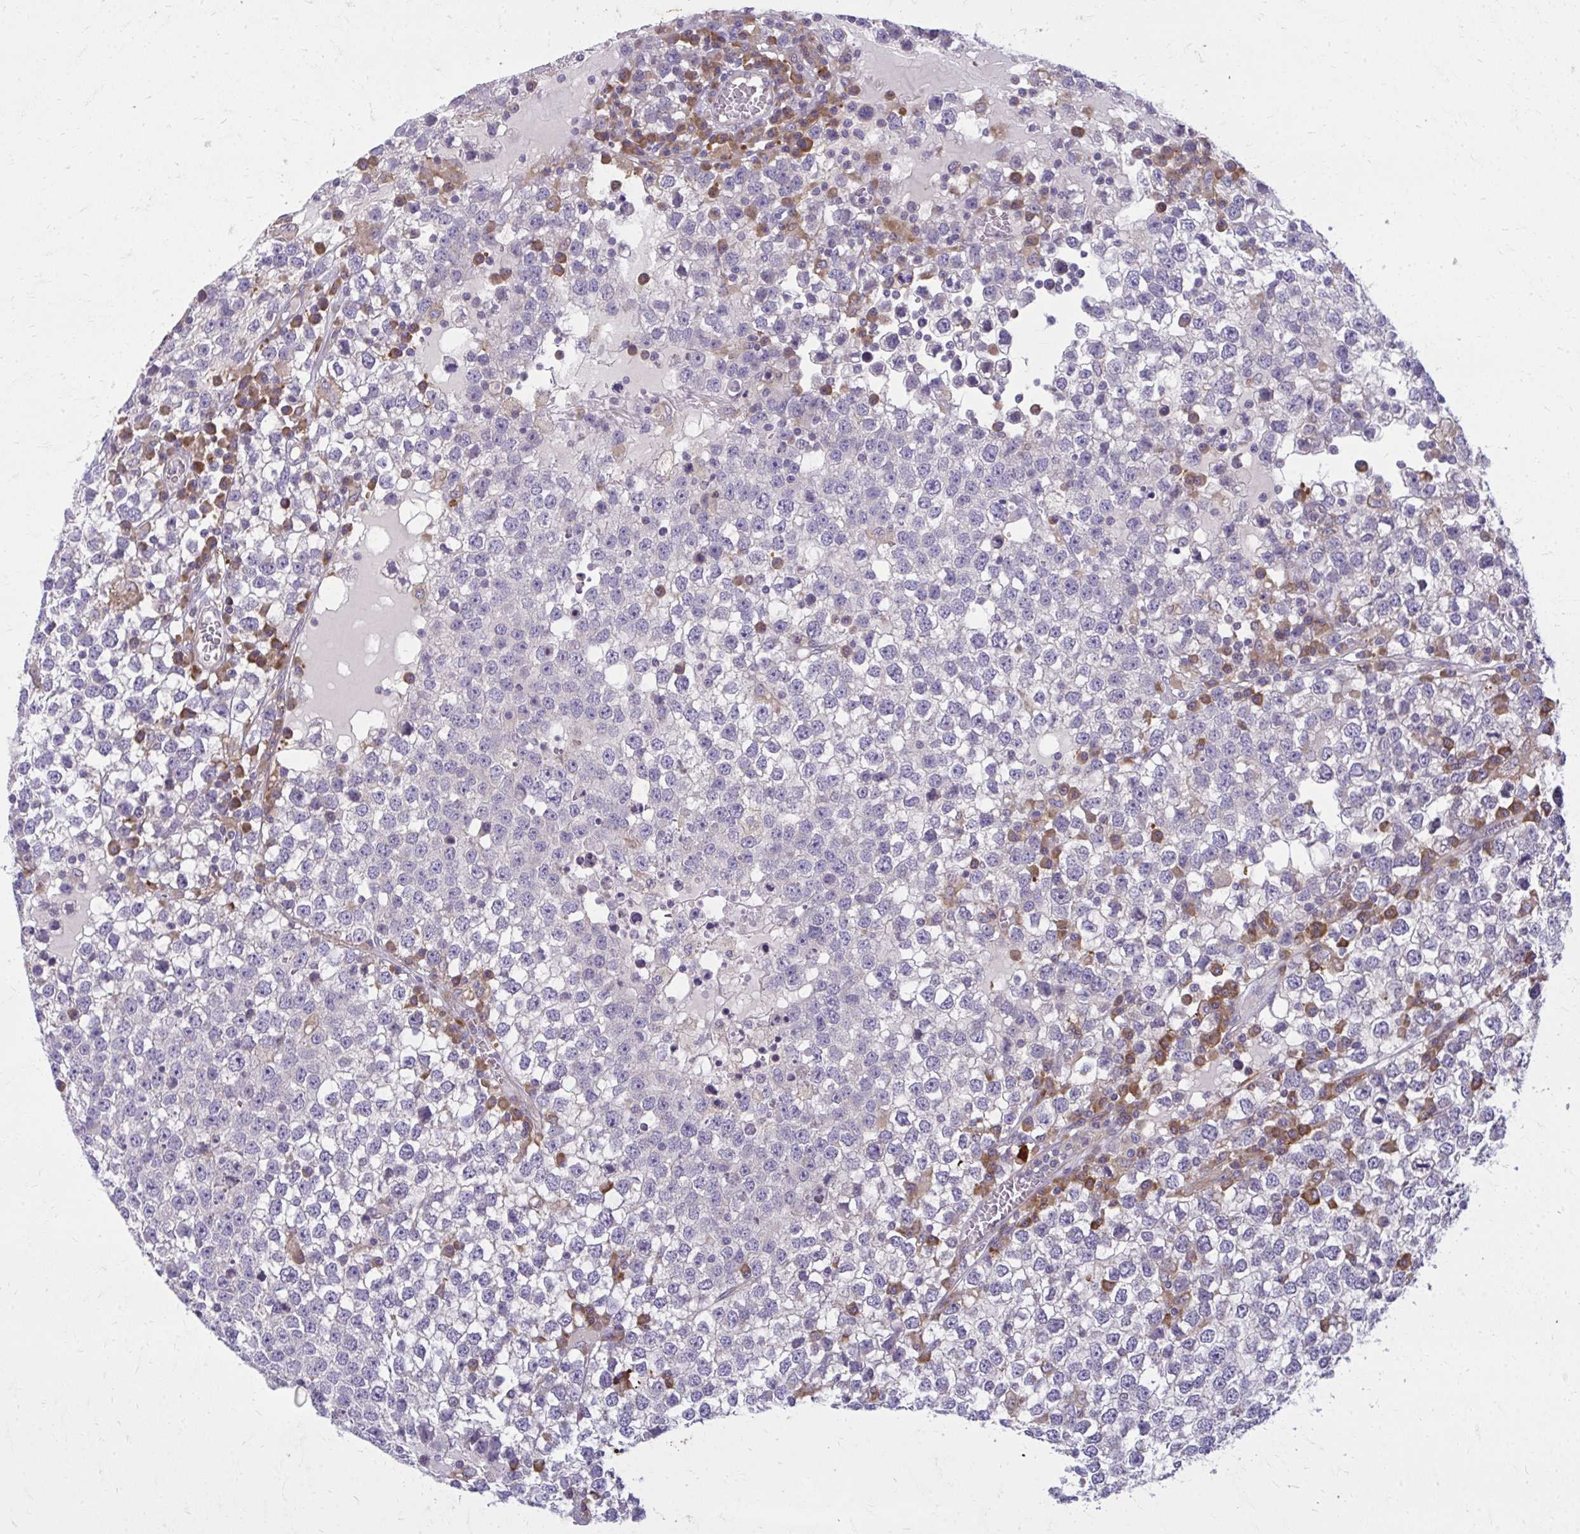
{"staining": {"intensity": "negative", "quantity": "none", "location": "none"}, "tissue": "testis cancer", "cell_type": "Tumor cells", "image_type": "cancer", "snomed": [{"axis": "morphology", "description": "Seminoma, NOS"}, {"axis": "topography", "description": "Testis"}], "caption": "Immunohistochemical staining of human testis cancer (seminoma) shows no significant staining in tumor cells.", "gene": "CEMP1", "patient": {"sex": "male", "age": 65}}